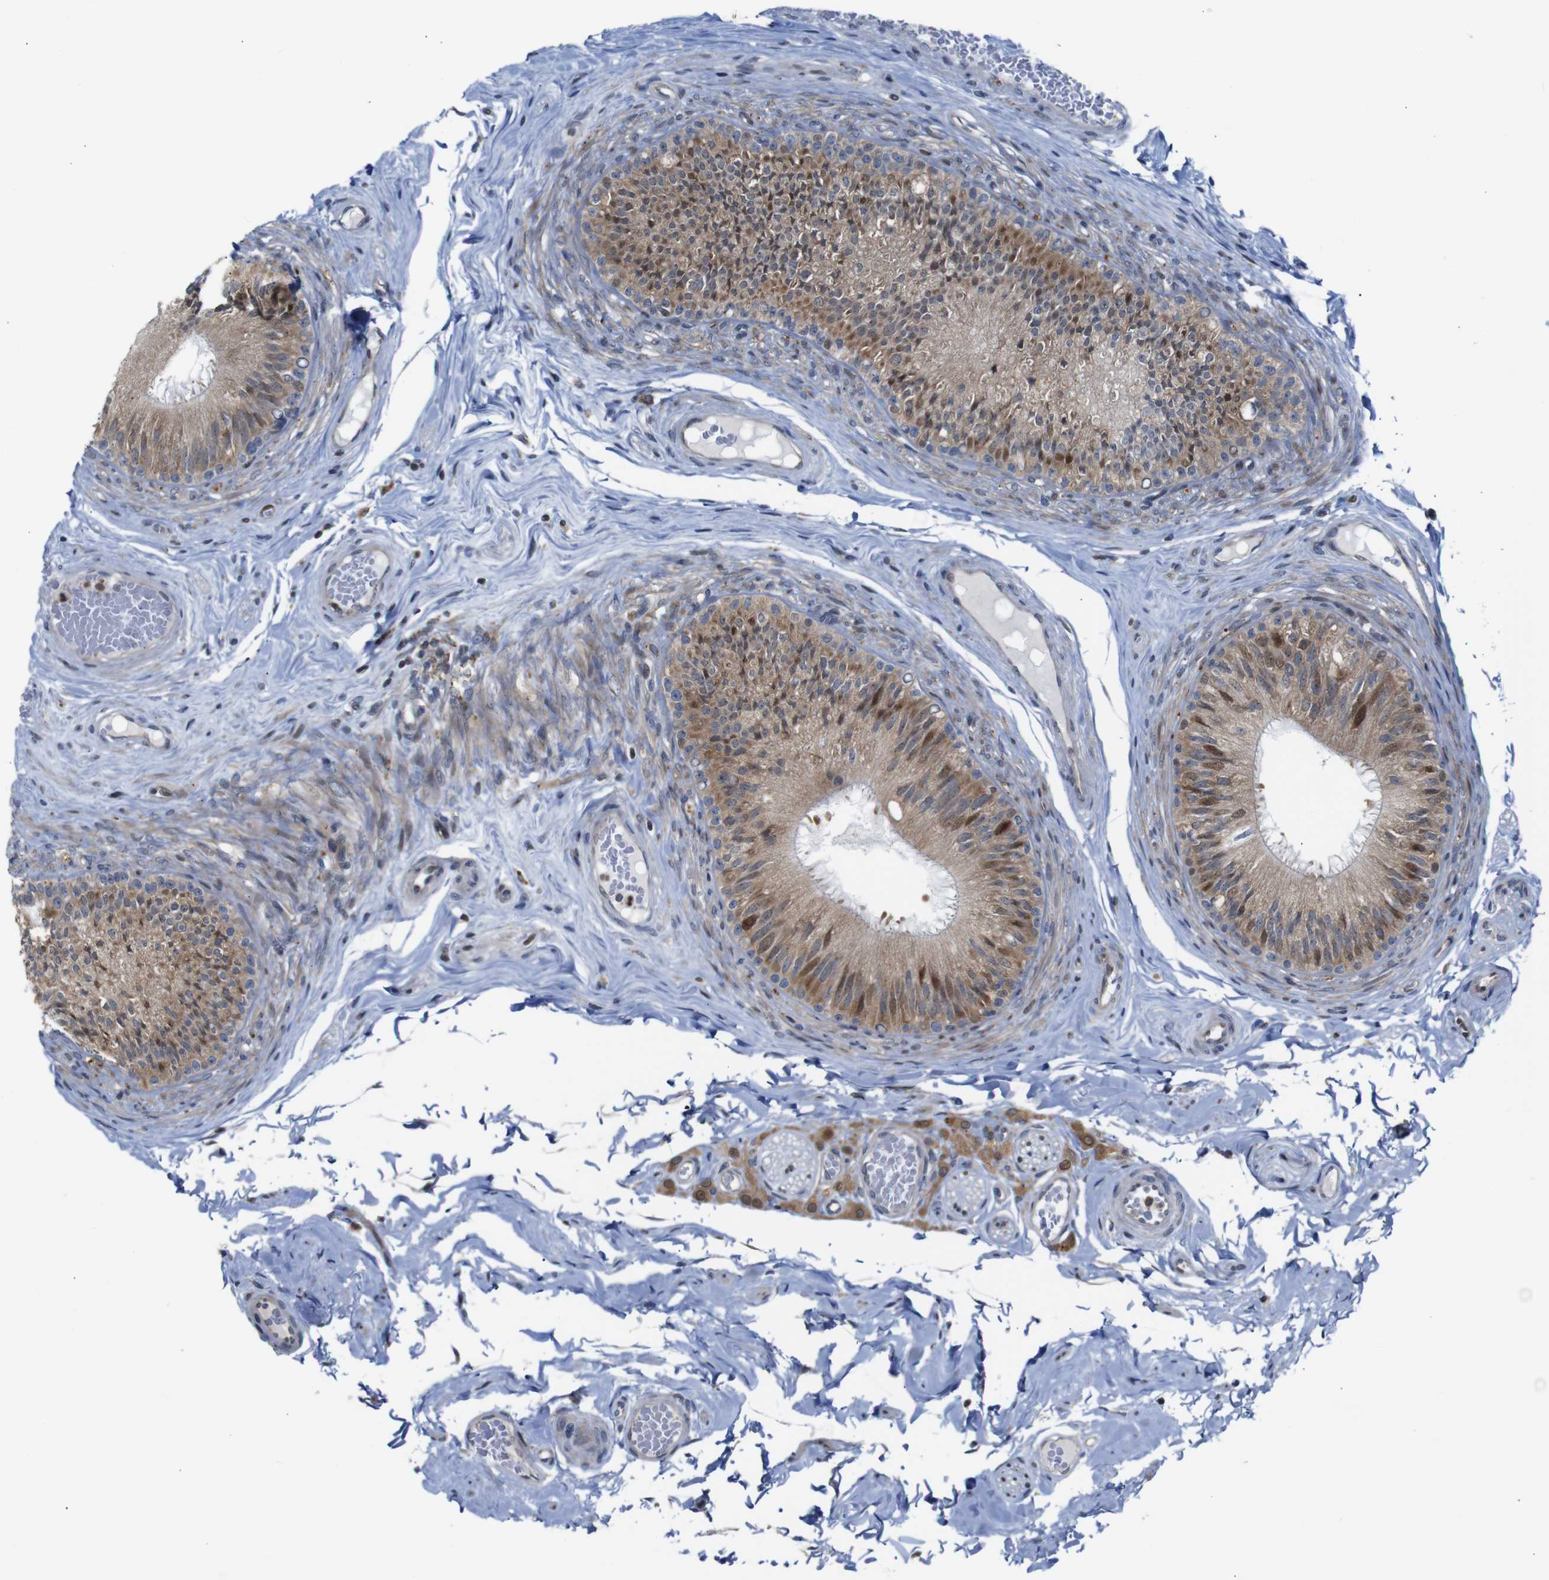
{"staining": {"intensity": "moderate", "quantity": ">75%", "location": "cytoplasmic/membranous,nuclear"}, "tissue": "epididymis", "cell_type": "Glandular cells", "image_type": "normal", "snomed": [{"axis": "morphology", "description": "Normal tissue, NOS"}, {"axis": "topography", "description": "Testis"}, {"axis": "topography", "description": "Epididymis"}], "caption": "IHC (DAB (3,3'-diaminobenzidine)) staining of unremarkable epididymis reveals moderate cytoplasmic/membranous,nuclear protein expression in about >75% of glandular cells.", "gene": "PTPN1", "patient": {"sex": "male", "age": 36}}